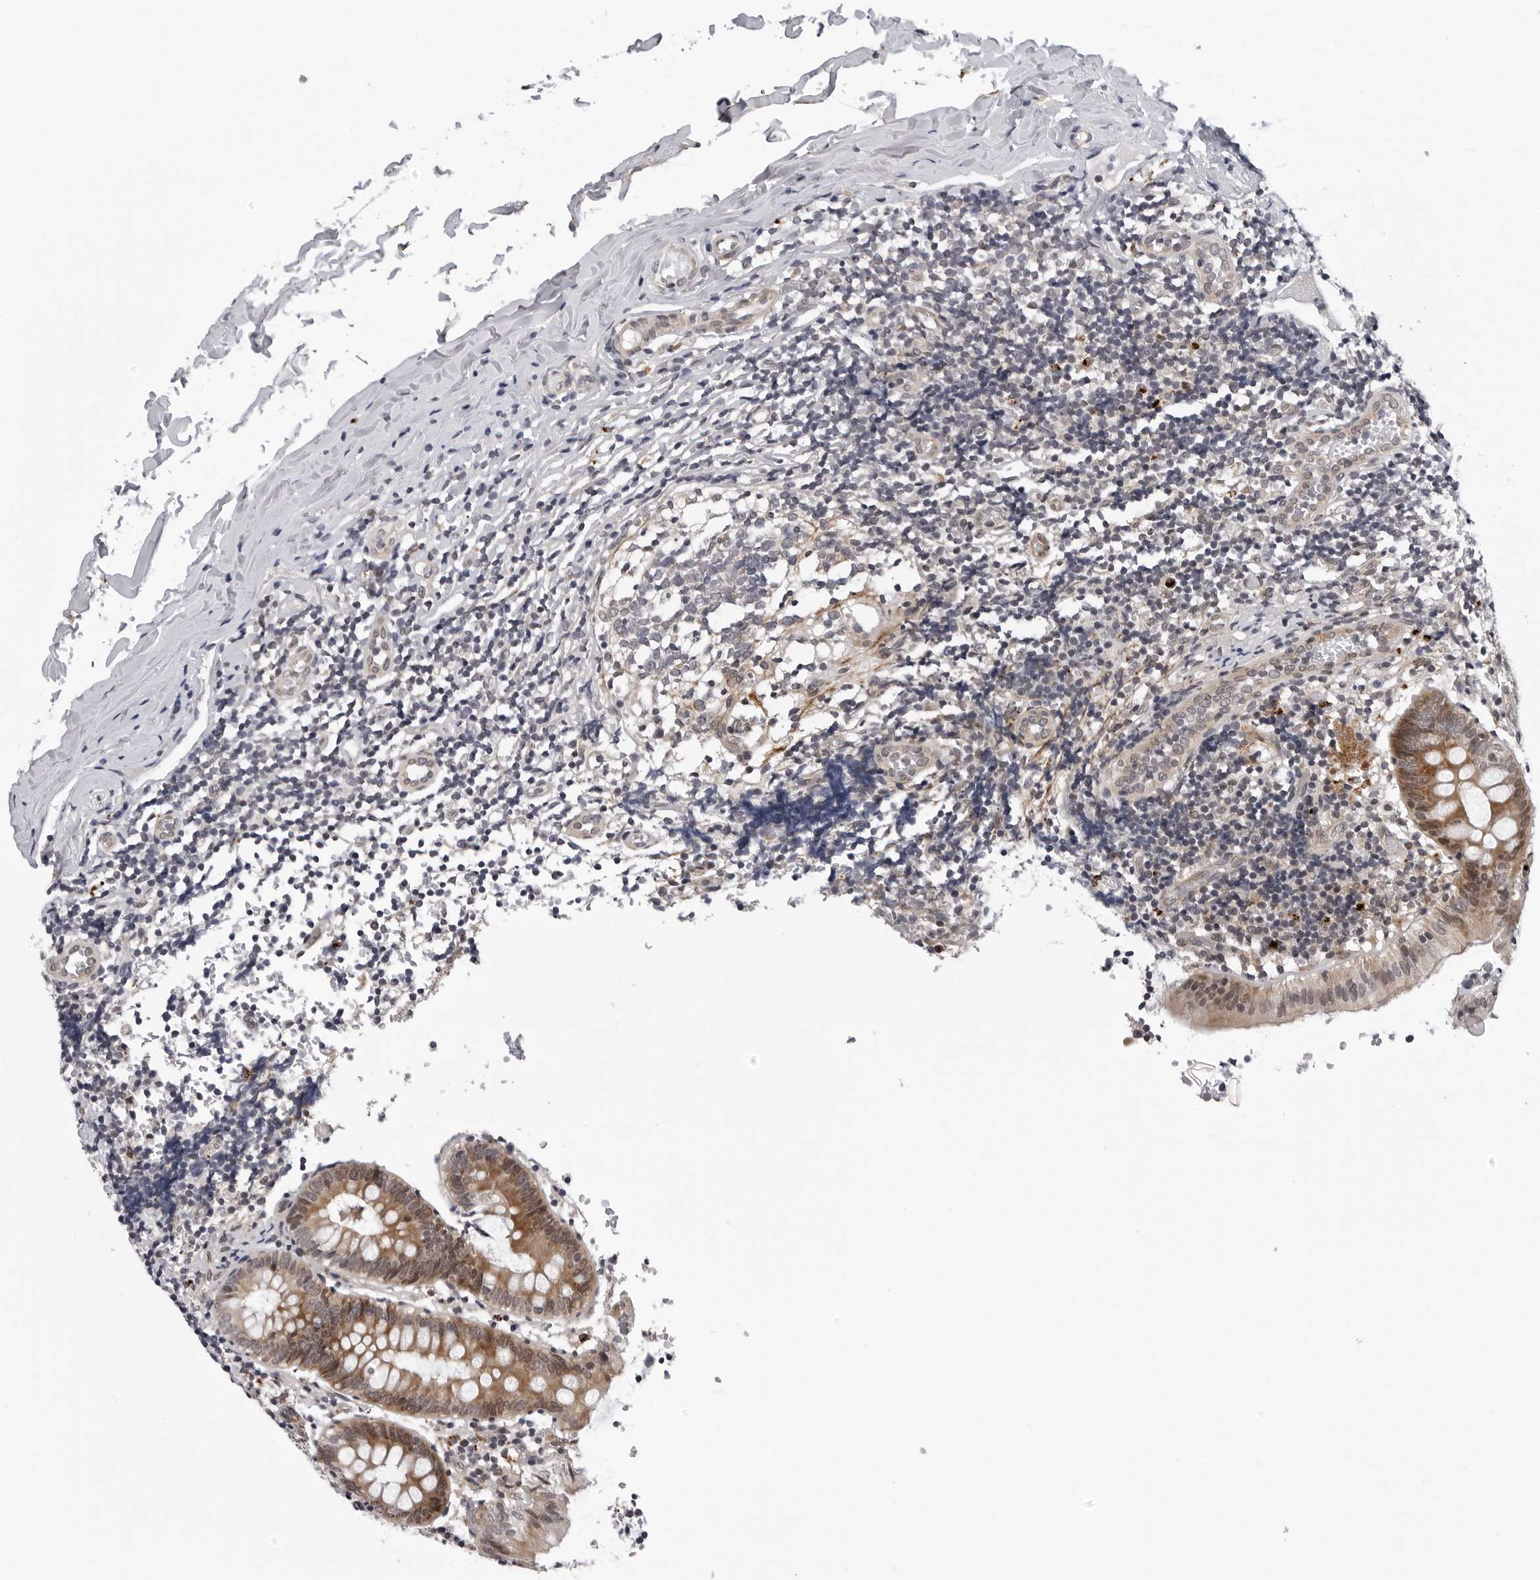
{"staining": {"intensity": "moderate", "quantity": ">75%", "location": "cytoplasmic/membranous"}, "tissue": "appendix", "cell_type": "Glandular cells", "image_type": "normal", "snomed": [{"axis": "morphology", "description": "Normal tissue, NOS"}, {"axis": "topography", "description": "Appendix"}], "caption": "Immunohistochemistry of normal human appendix shows medium levels of moderate cytoplasmic/membranous positivity in approximately >75% of glandular cells. Nuclei are stained in blue.", "gene": "KIAA1614", "patient": {"sex": "male", "age": 8}}